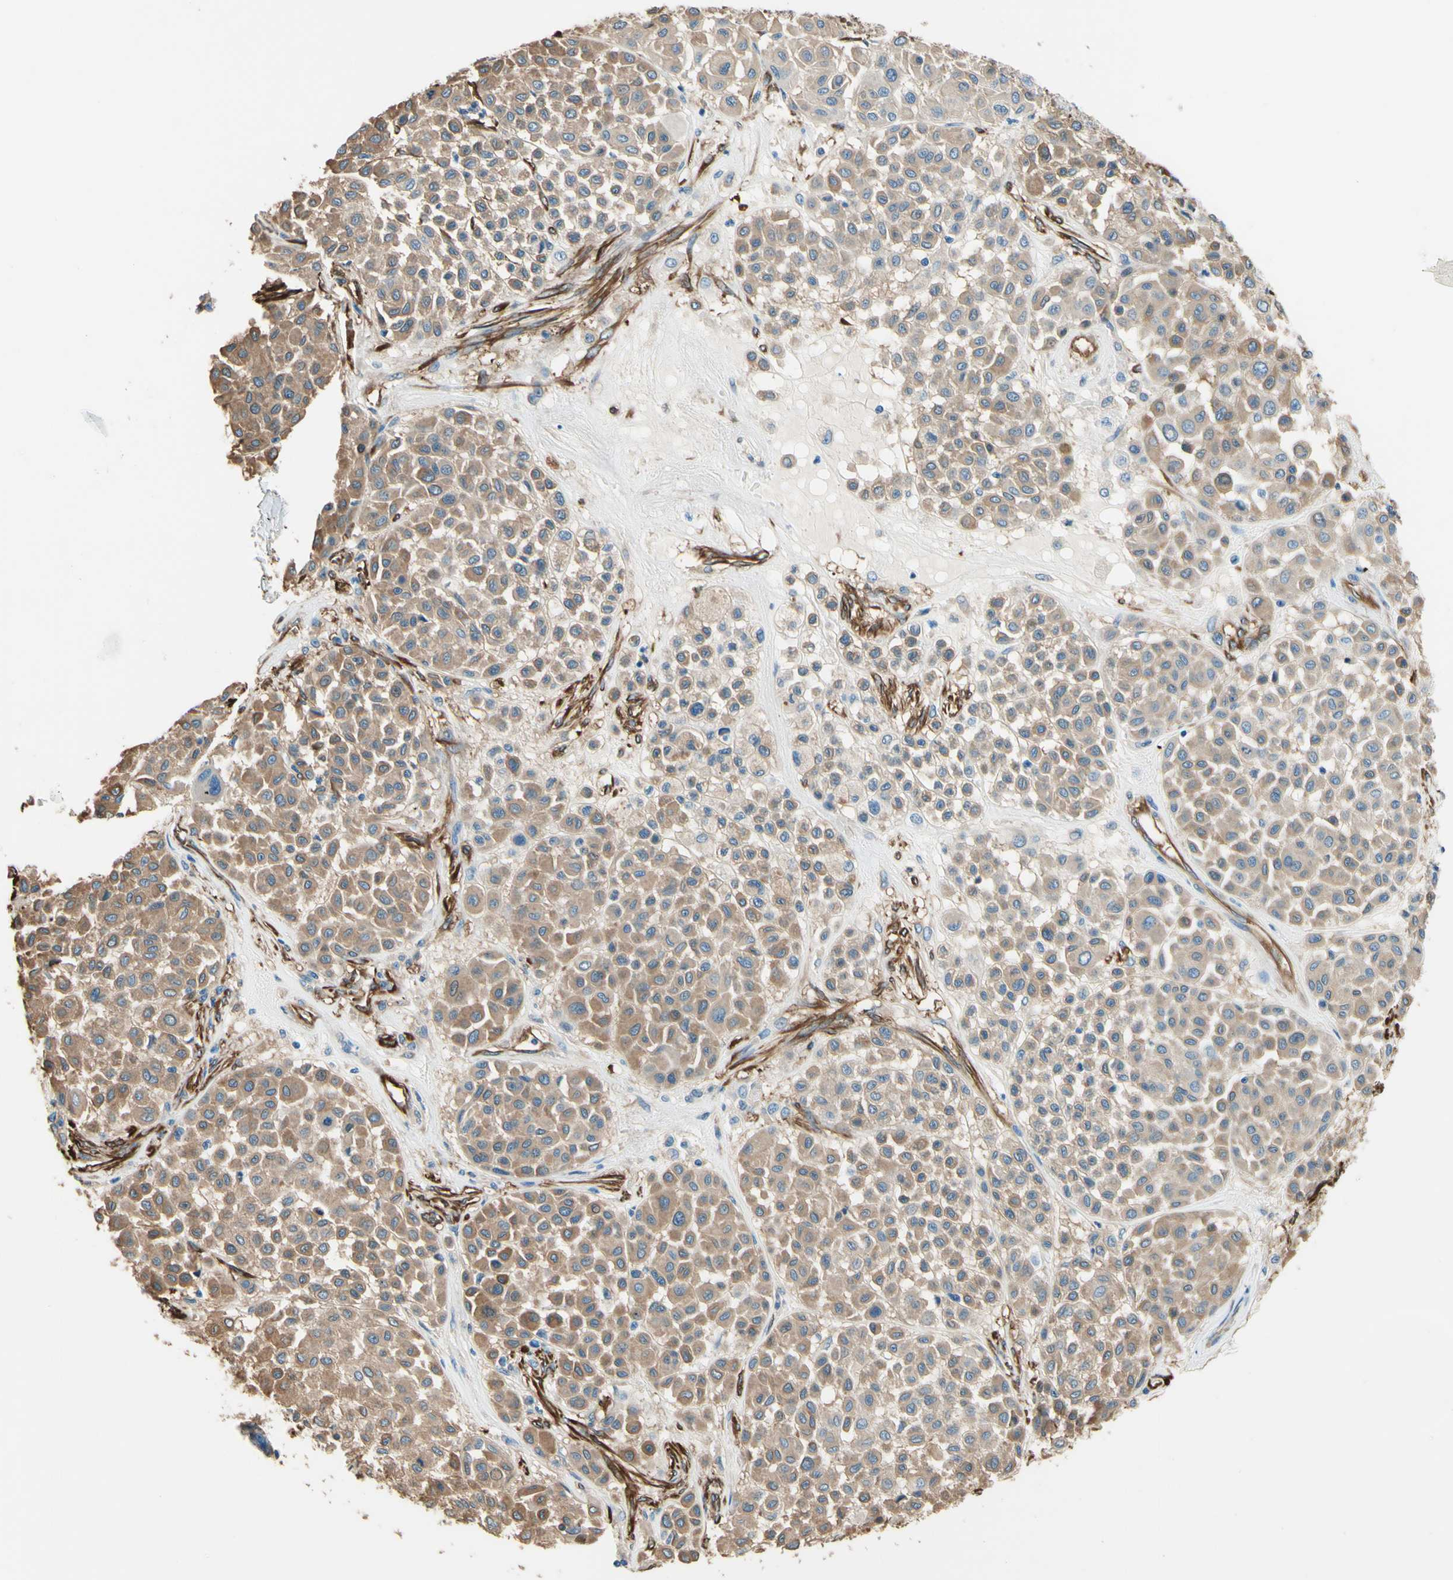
{"staining": {"intensity": "moderate", "quantity": ">75%", "location": "cytoplasmic/membranous"}, "tissue": "melanoma", "cell_type": "Tumor cells", "image_type": "cancer", "snomed": [{"axis": "morphology", "description": "Malignant melanoma, Metastatic site"}, {"axis": "topography", "description": "Soft tissue"}], "caption": "High-power microscopy captured an immunohistochemistry histopathology image of malignant melanoma (metastatic site), revealing moderate cytoplasmic/membranous staining in approximately >75% of tumor cells. (brown staining indicates protein expression, while blue staining denotes nuclei).", "gene": "DPYSL3", "patient": {"sex": "male", "age": 41}}